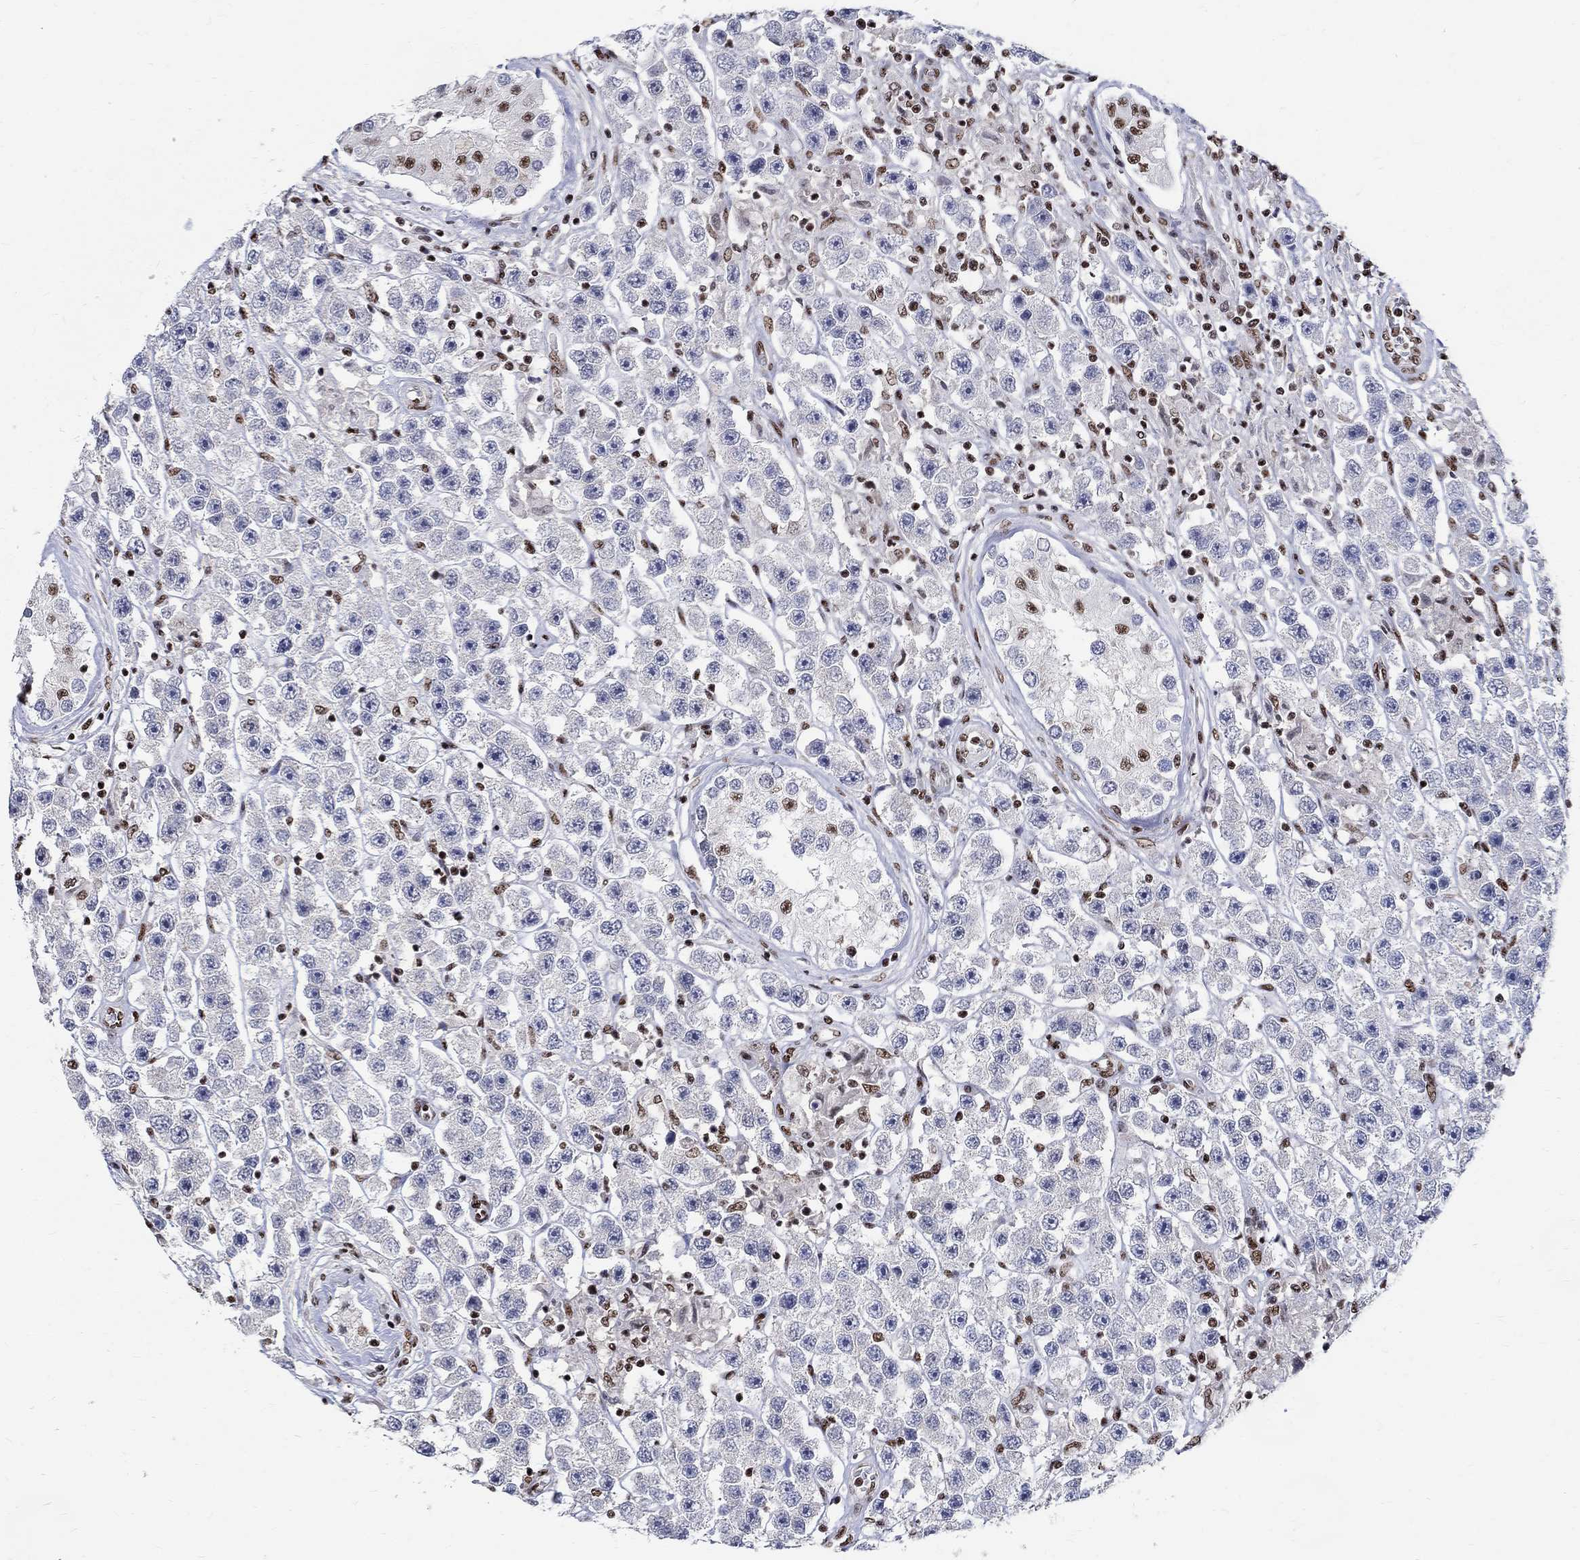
{"staining": {"intensity": "negative", "quantity": "none", "location": "none"}, "tissue": "testis cancer", "cell_type": "Tumor cells", "image_type": "cancer", "snomed": [{"axis": "morphology", "description": "Seminoma, NOS"}, {"axis": "topography", "description": "Testis"}], "caption": "Immunohistochemistry micrograph of neoplastic tissue: human testis seminoma stained with DAB shows no significant protein staining in tumor cells.", "gene": "FBXO16", "patient": {"sex": "male", "age": 45}}